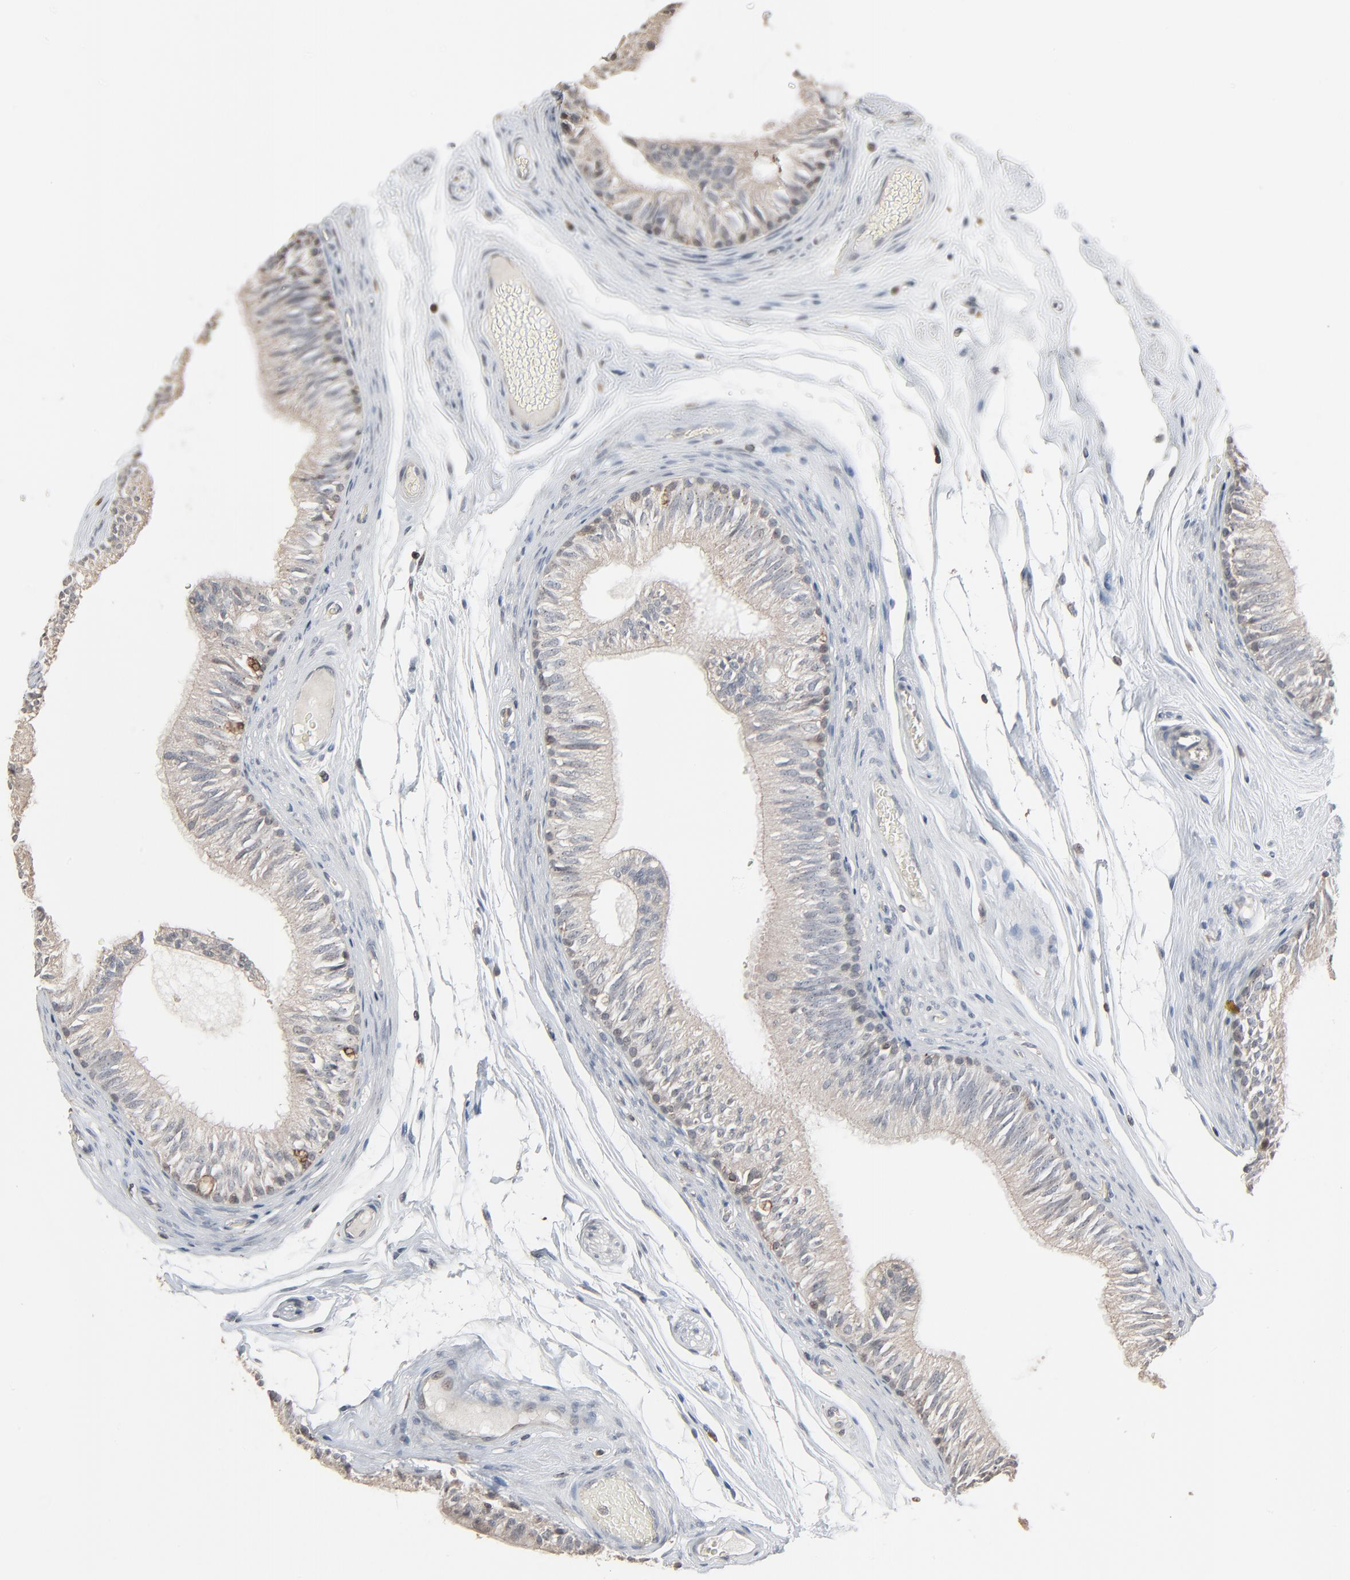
{"staining": {"intensity": "strong", "quantity": "<25%", "location": "cytoplasmic/membranous,nuclear"}, "tissue": "epididymis", "cell_type": "Glandular cells", "image_type": "normal", "snomed": [{"axis": "morphology", "description": "Normal tissue, NOS"}, {"axis": "topography", "description": "Testis"}, {"axis": "topography", "description": "Epididymis"}], "caption": "Protein expression analysis of normal epididymis demonstrates strong cytoplasmic/membranous,nuclear expression in about <25% of glandular cells. The staining is performed using DAB brown chromogen to label protein expression. The nuclei are counter-stained blue using hematoxylin.", "gene": "DOCK8", "patient": {"sex": "male", "age": 36}}